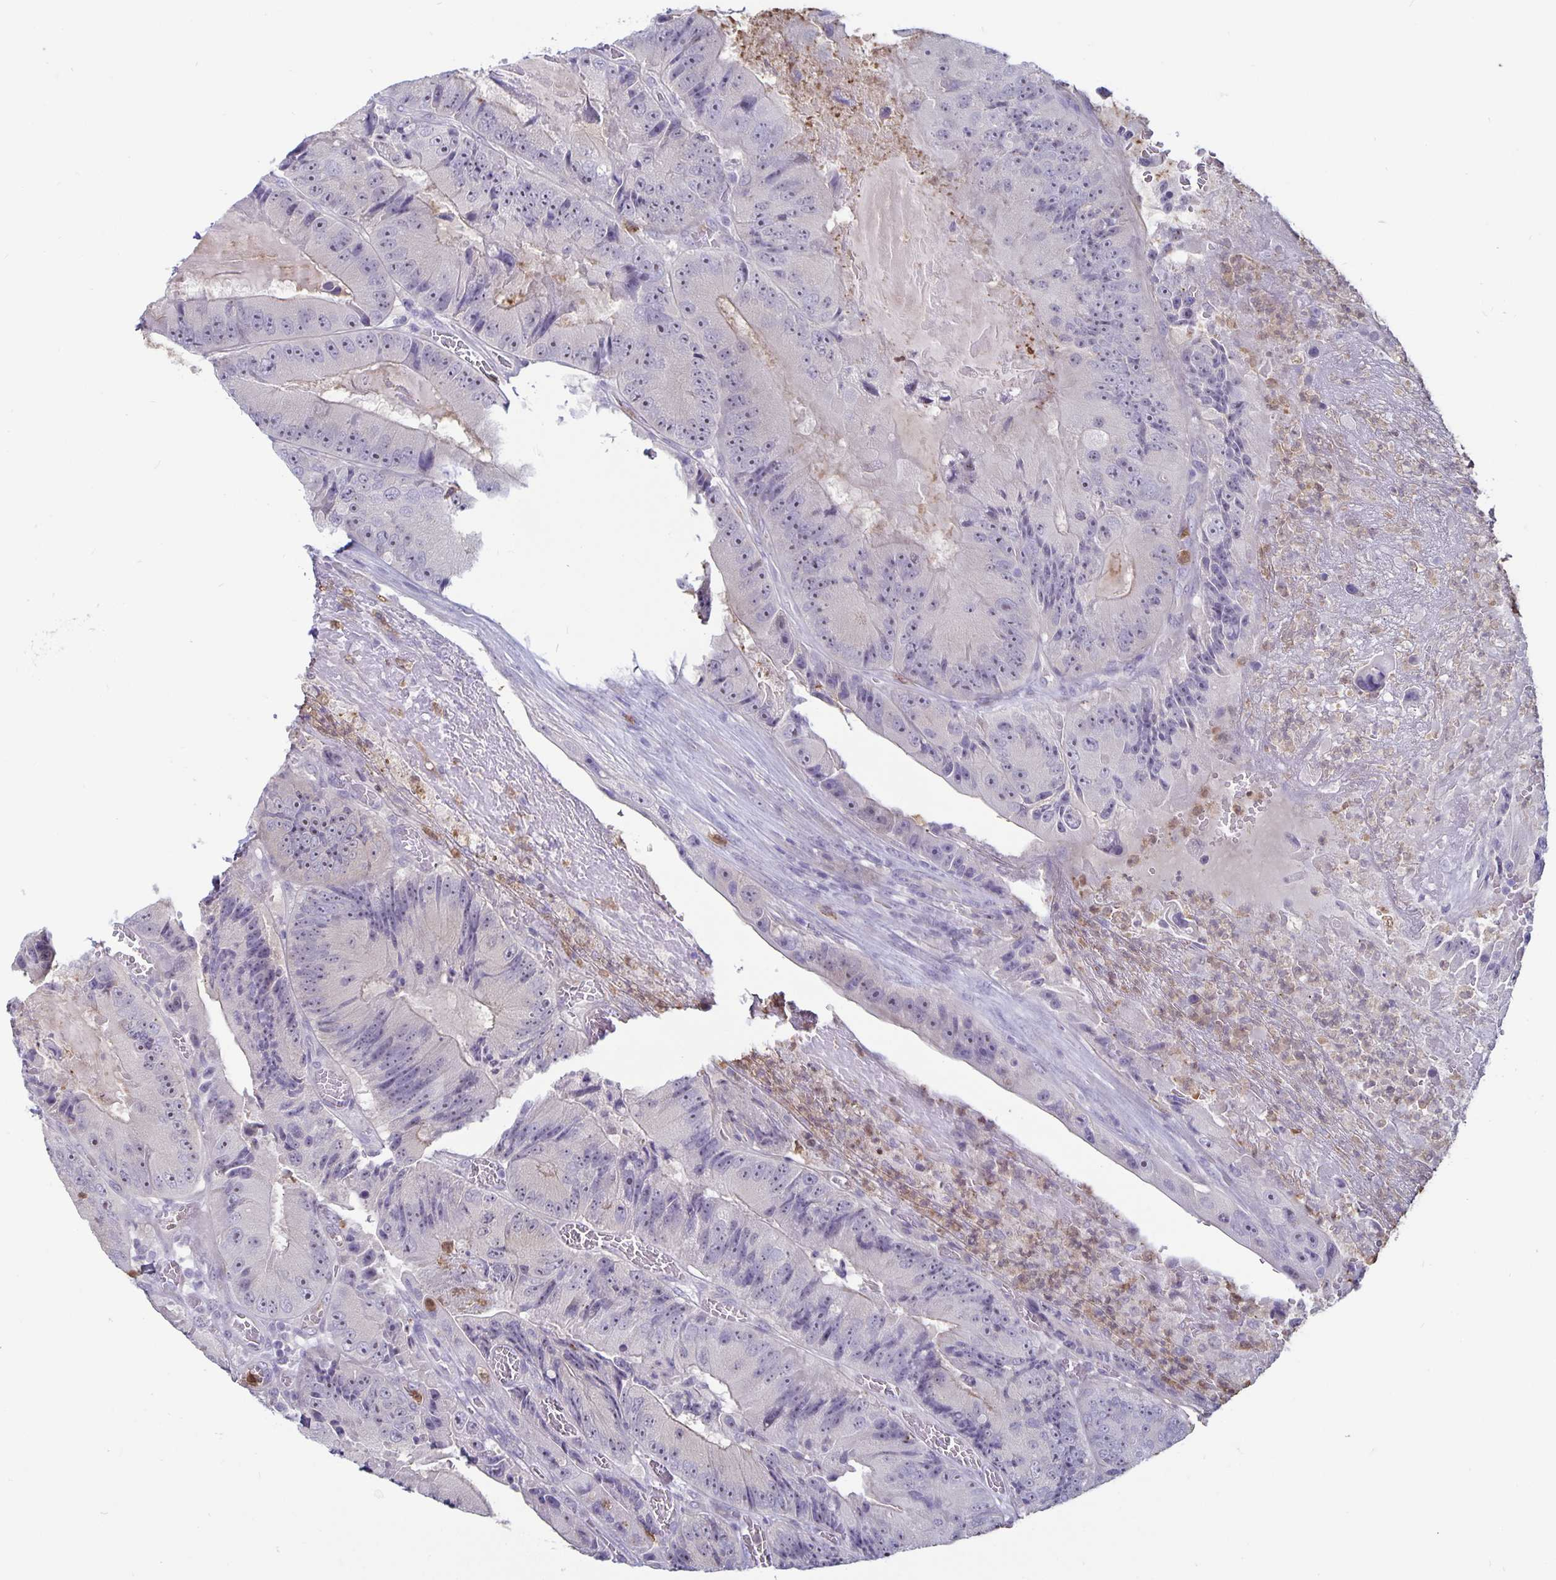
{"staining": {"intensity": "negative", "quantity": "none", "location": "none"}, "tissue": "colorectal cancer", "cell_type": "Tumor cells", "image_type": "cancer", "snomed": [{"axis": "morphology", "description": "Adenocarcinoma, NOS"}, {"axis": "topography", "description": "Colon"}], "caption": "A high-resolution image shows IHC staining of colorectal cancer (adenocarcinoma), which exhibits no significant positivity in tumor cells.", "gene": "PLCB3", "patient": {"sex": "female", "age": 86}}